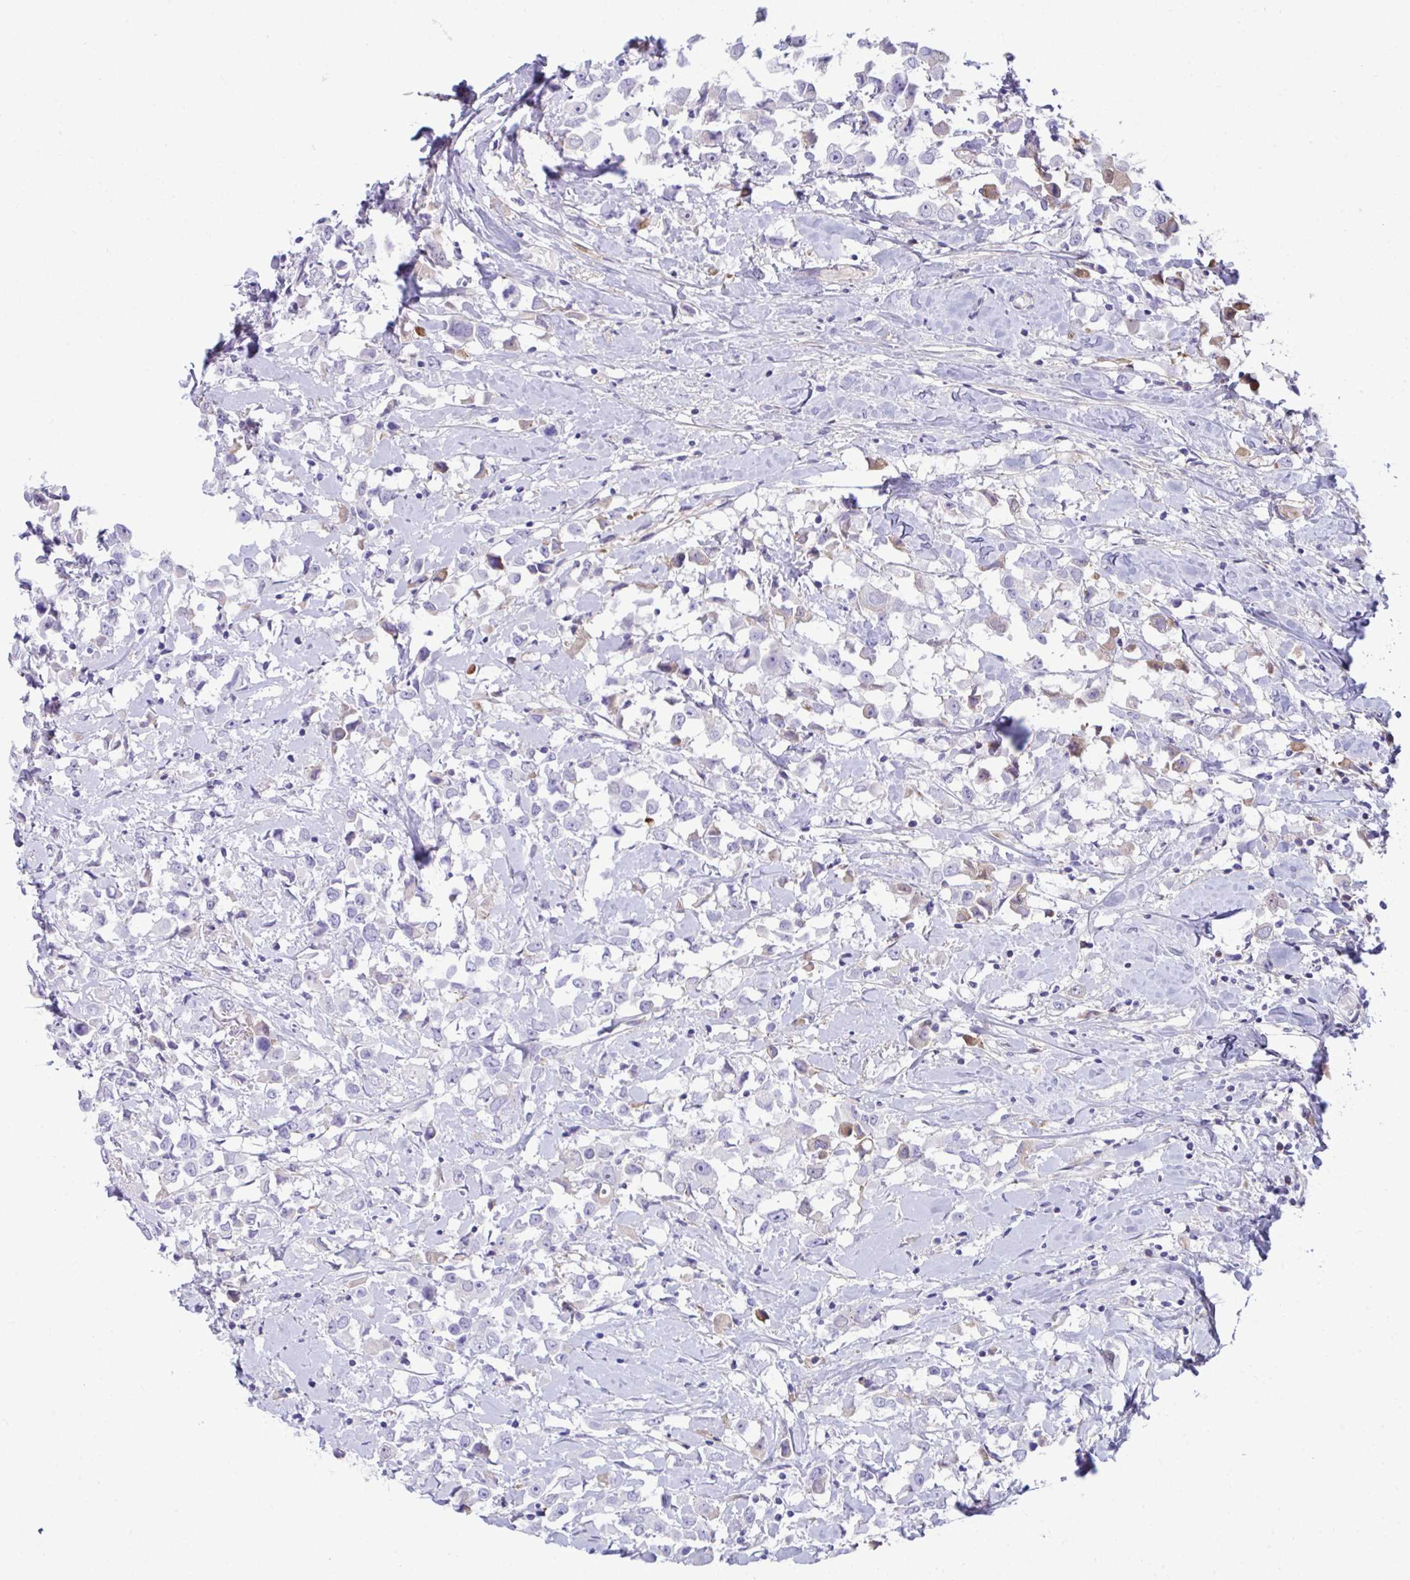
{"staining": {"intensity": "weak", "quantity": "<25%", "location": "cytoplasmic/membranous"}, "tissue": "breast cancer", "cell_type": "Tumor cells", "image_type": "cancer", "snomed": [{"axis": "morphology", "description": "Duct carcinoma"}, {"axis": "topography", "description": "Breast"}], "caption": "Immunohistochemistry (IHC) micrograph of neoplastic tissue: human breast cancer (intraductal carcinoma) stained with DAB (3,3'-diaminobenzidine) exhibits no significant protein positivity in tumor cells. (Stains: DAB (3,3'-diaminobenzidine) immunohistochemistry (IHC) with hematoxylin counter stain, Microscopy: brightfield microscopy at high magnification).", "gene": "PIGZ", "patient": {"sex": "female", "age": 61}}